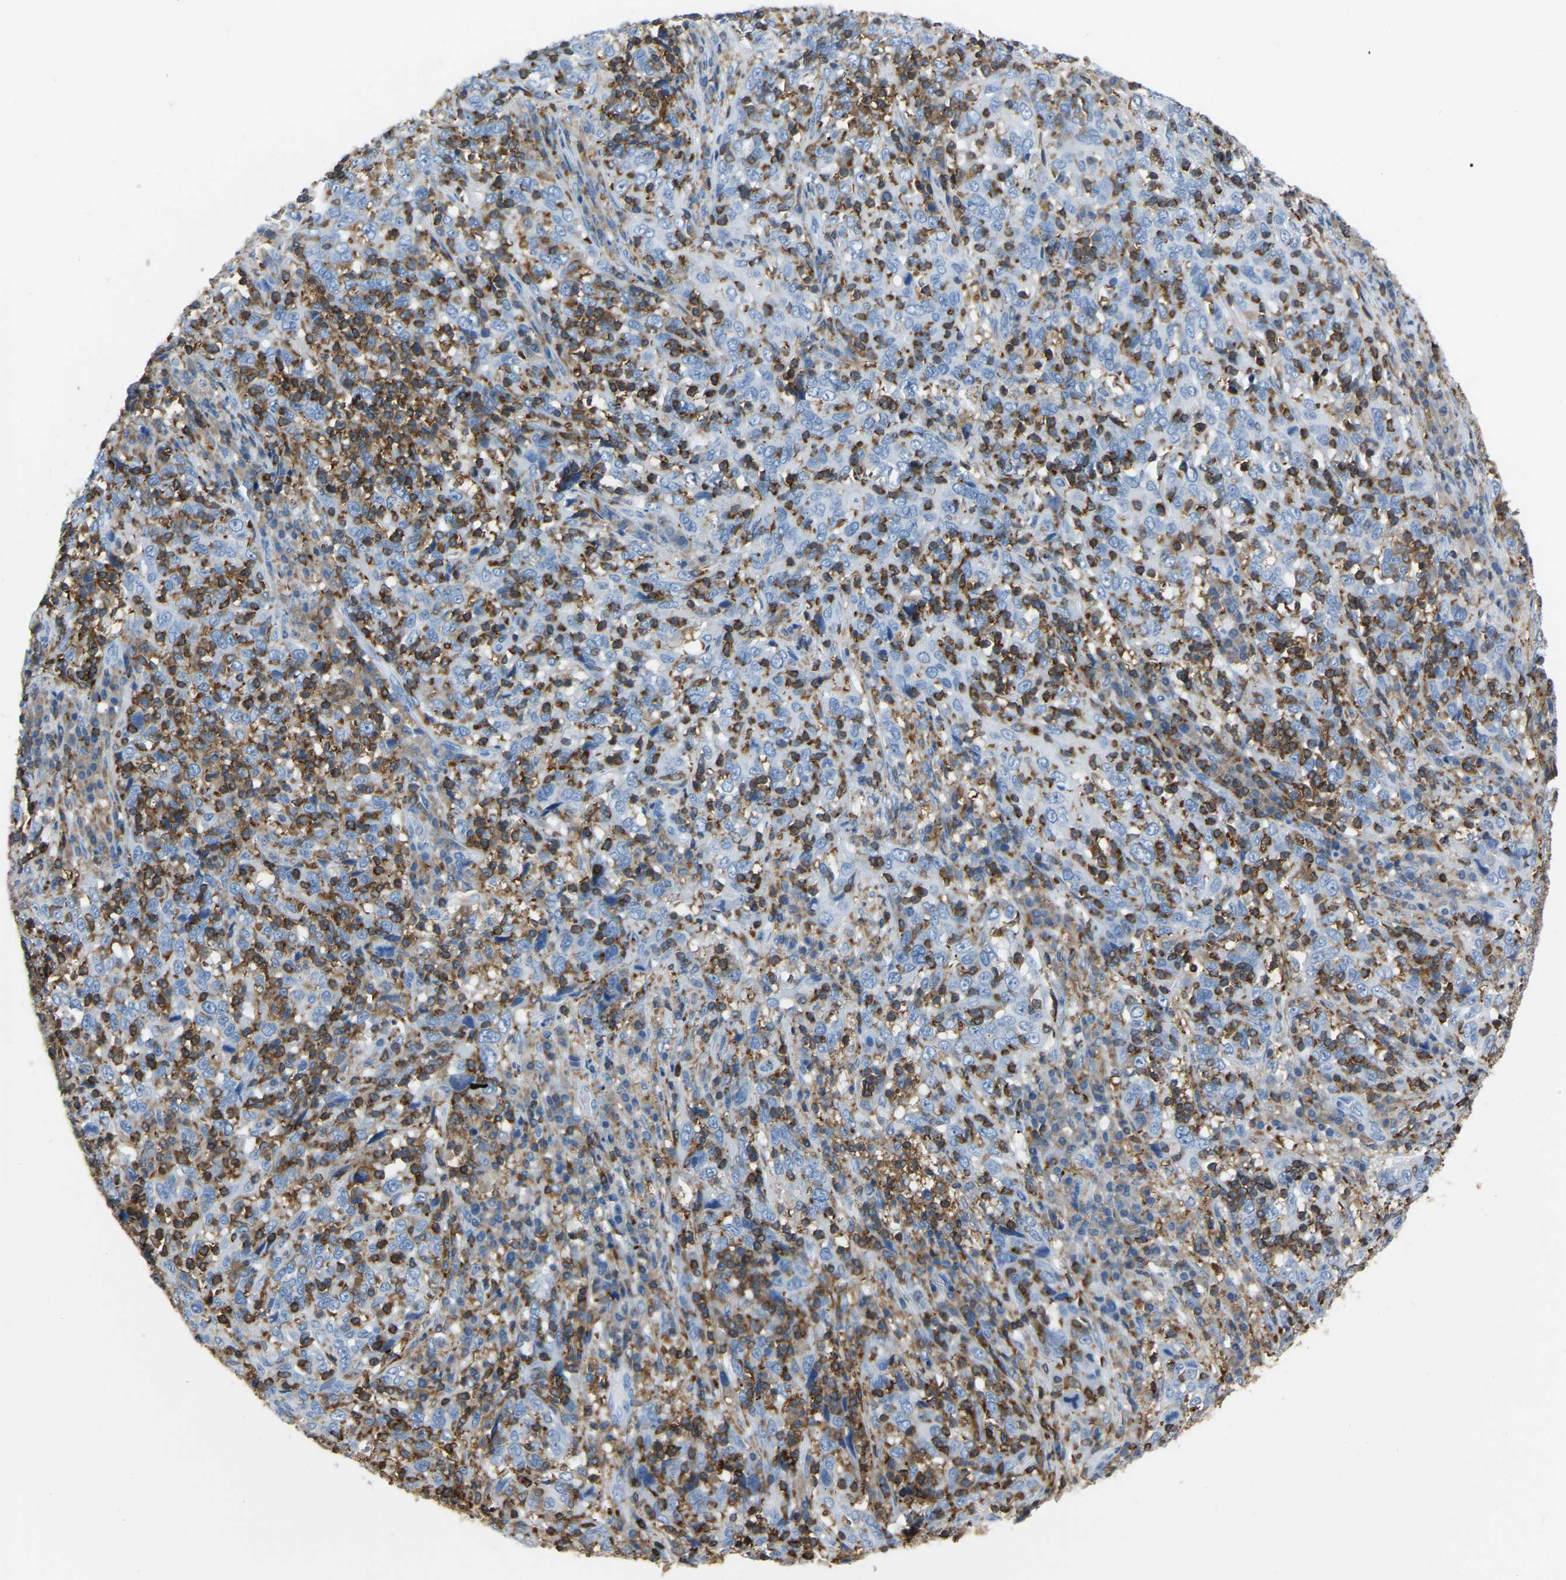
{"staining": {"intensity": "negative", "quantity": "none", "location": "none"}, "tissue": "cervical cancer", "cell_type": "Tumor cells", "image_type": "cancer", "snomed": [{"axis": "morphology", "description": "Squamous cell carcinoma, NOS"}, {"axis": "topography", "description": "Cervix"}], "caption": "This is an IHC photomicrograph of squamous cell carcinoma (cervical). There is no staining in tumor cells.", "gene": "ARHGAP45", "patient": {"sex": "female", "age": 46}}